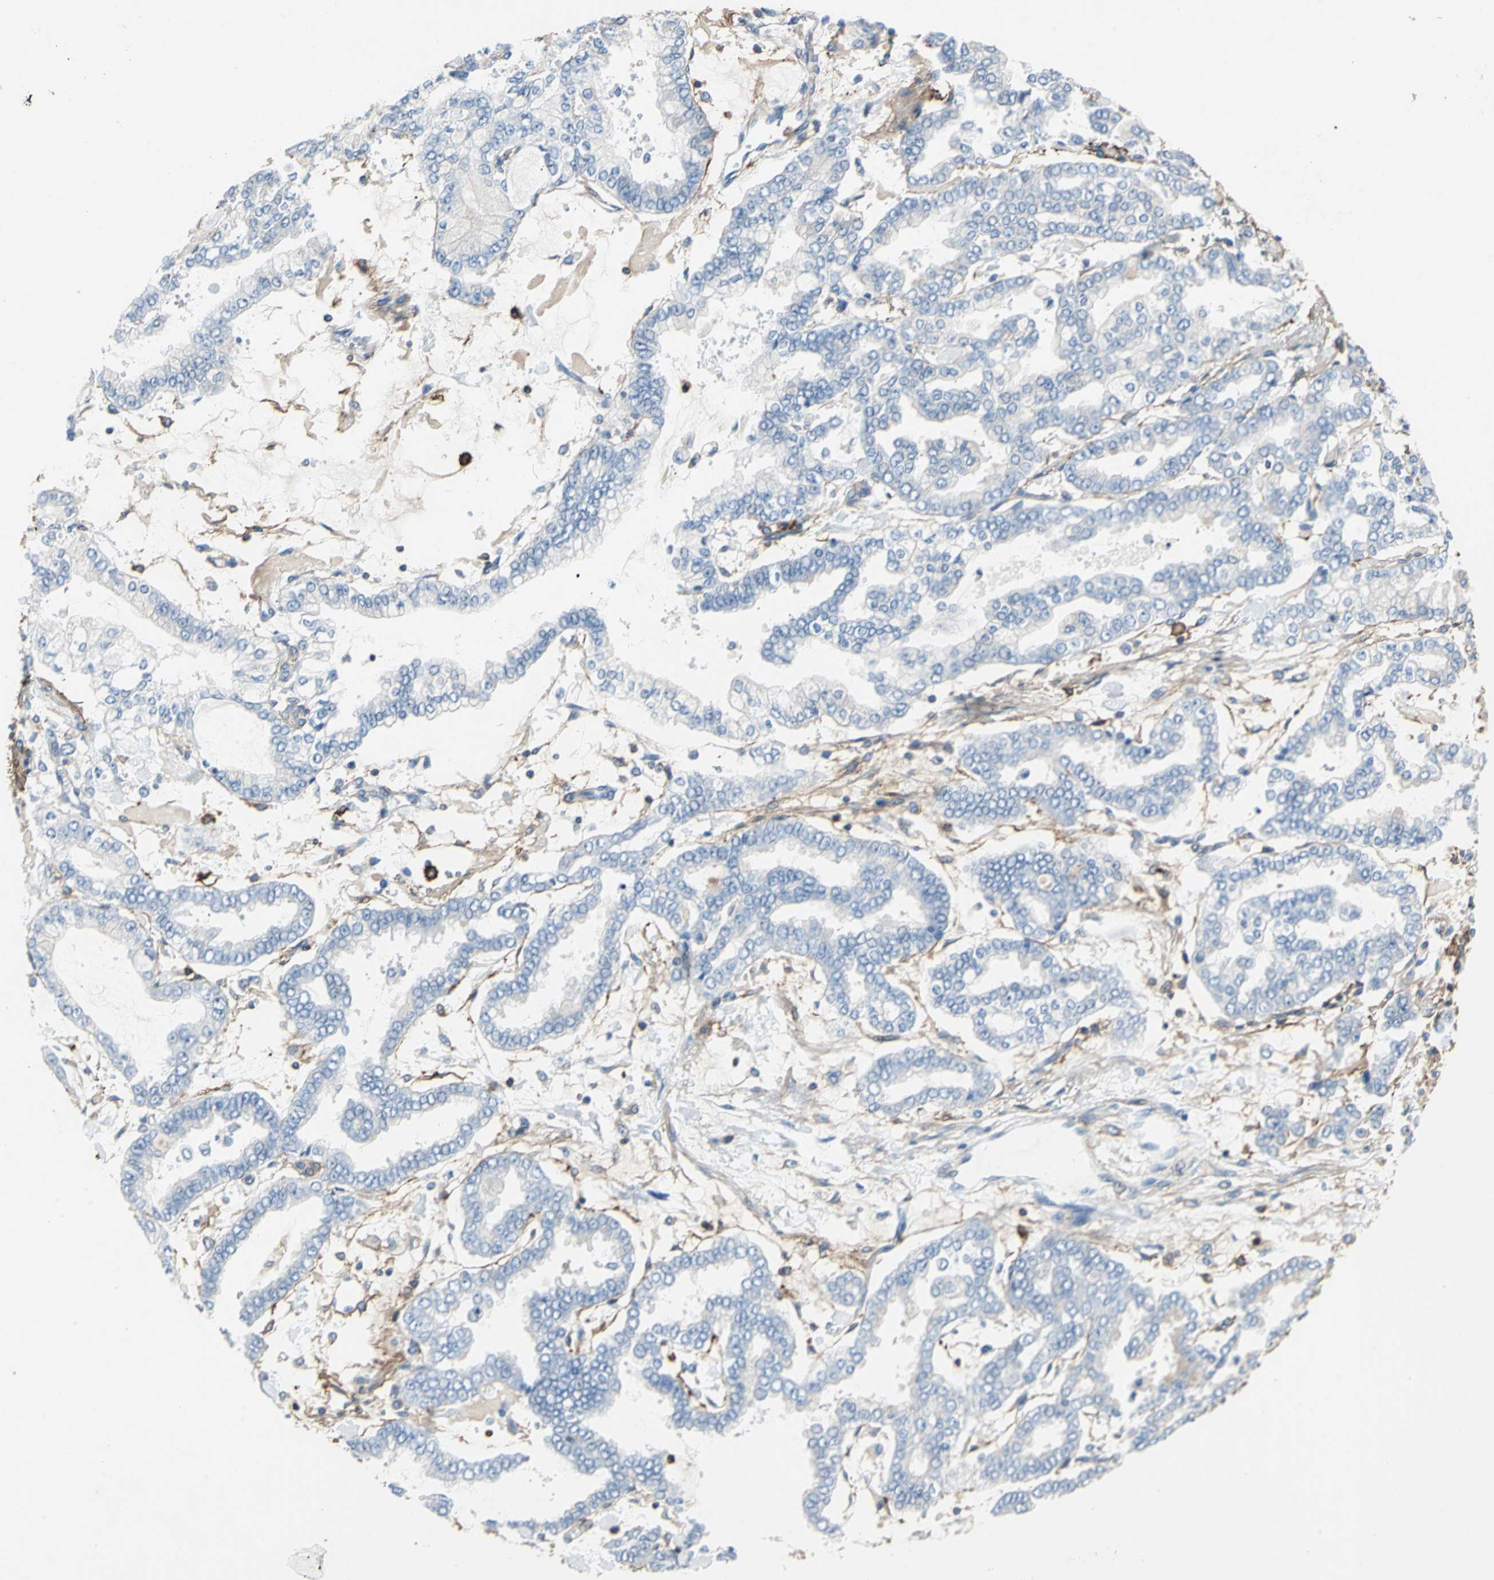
{"staining": {"intensity": "negative", "quantity": "none", "location": "none"}, "tissue": "stomach cancer", "cell_type": "Tumor cells", "image_type": "cancer", "snomed": [{"axis": "morphology", "description": "Normal tissue, NOS"}, {"axis": "morphology", "description": "Adenocarcinoma, NOS"}, {"axis": "topography", "description": "Stomach, upper"}, {"axis": "topography", "description": "Stomach"}], "caption": "DAB immunohistochemical staining of adenocarcinoma (stomach) reveals no significant expression in tumor cells.", "gene": "CD44", "patient": {"sex": "male", "age": 76}}